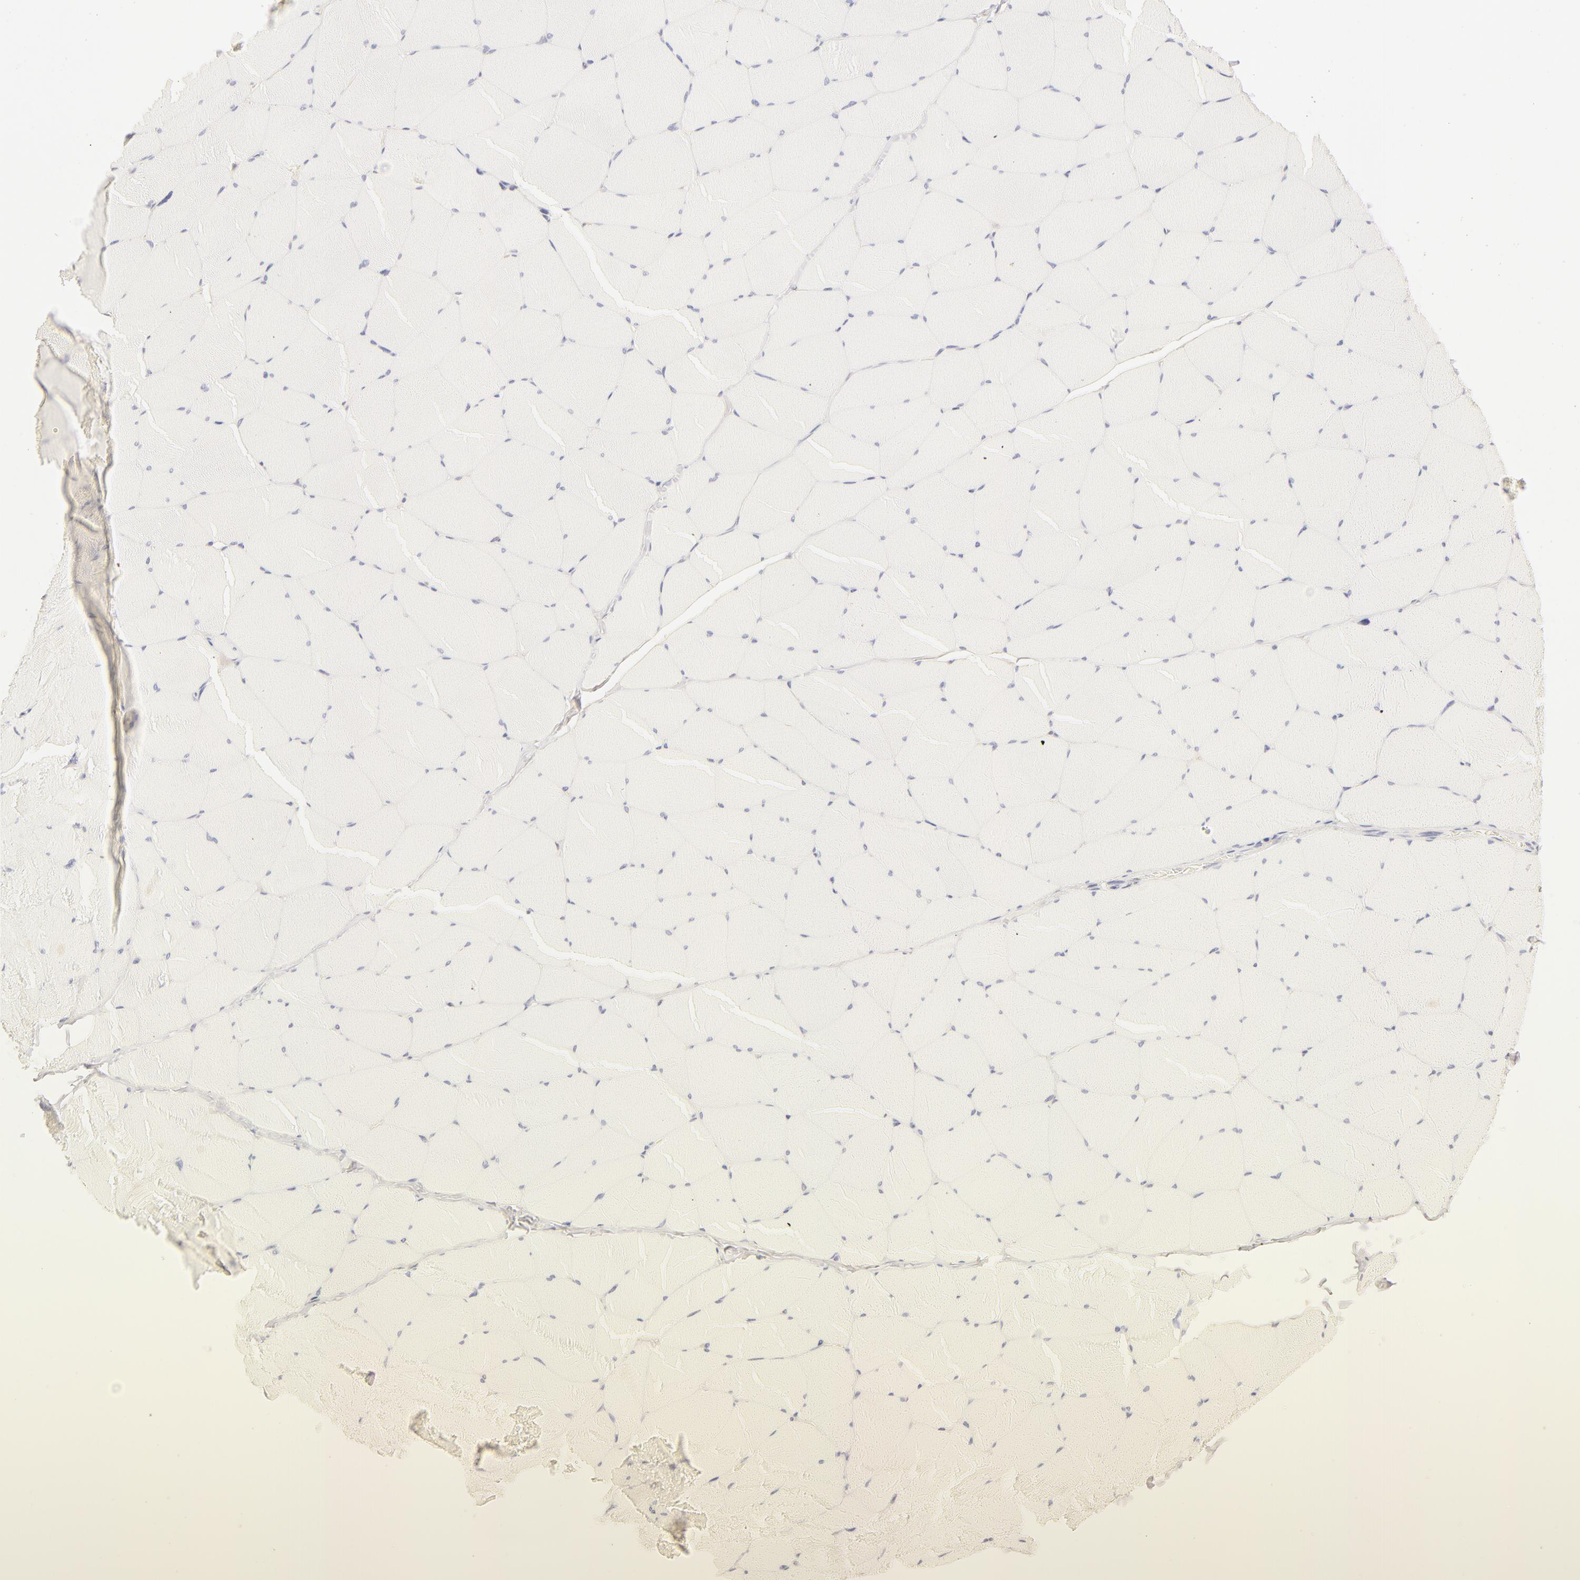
{"staining": {"intensity": "negative", "quantity": "none", "location": "none"}, "tissue": "skeletal muscle", "cell_type": "Myocytes", "image_type": "normal", "snomed": [{"axis": "morphology", "description": "Normal tissue, NOS"}, {"axis": "topography", "description": "Skeletal muscle"}, {"axis": "topography", "description": "Salivary gland"}], "caption": "A high-resolution image shows IHC staining of normal skeletal muscle, which demonstrates no significant positivity in myocytes.", "gene": "LGALS7B", "patient": {"sex": "male", "age": 62}}